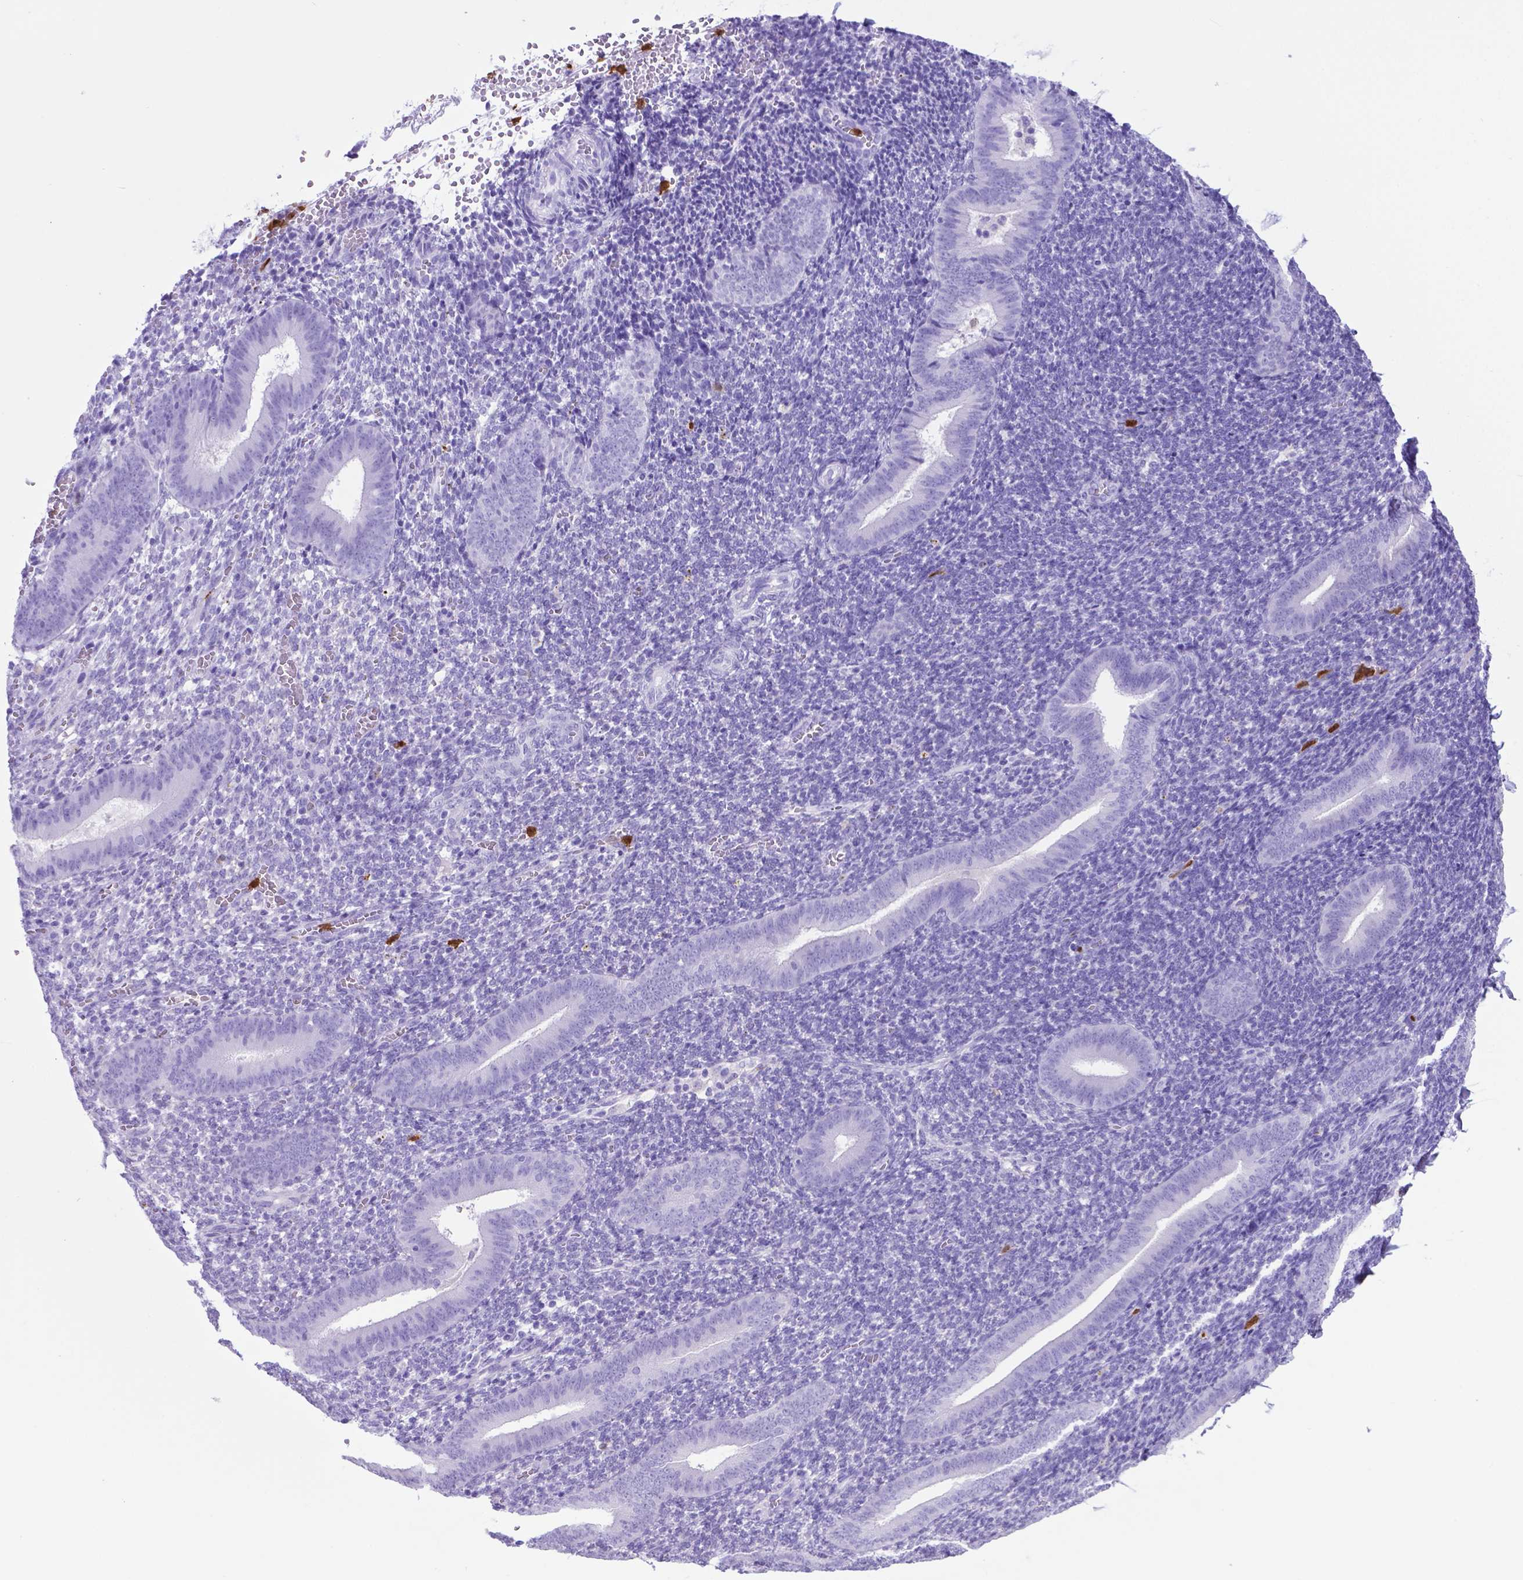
{"staining": {"intensity": "negative", "quantity": "none", "location": "none"}, "tissue": "endometrium", "cell_type": "Cells in endometrial stroma", "image_type": "normal", "snomed": [{"axis": "morphology", "description": "Normal tissue, NOS"}, {"axis": "topography", "description": "Endometrium"}], "caption": "Human endometrium stained for a protein using immunohistochemistry (IHC) demonstrates no staining in cells in endometrial stroma.", "gene": "LZTR1", "patient": {"sex": "female", "age": 25}}